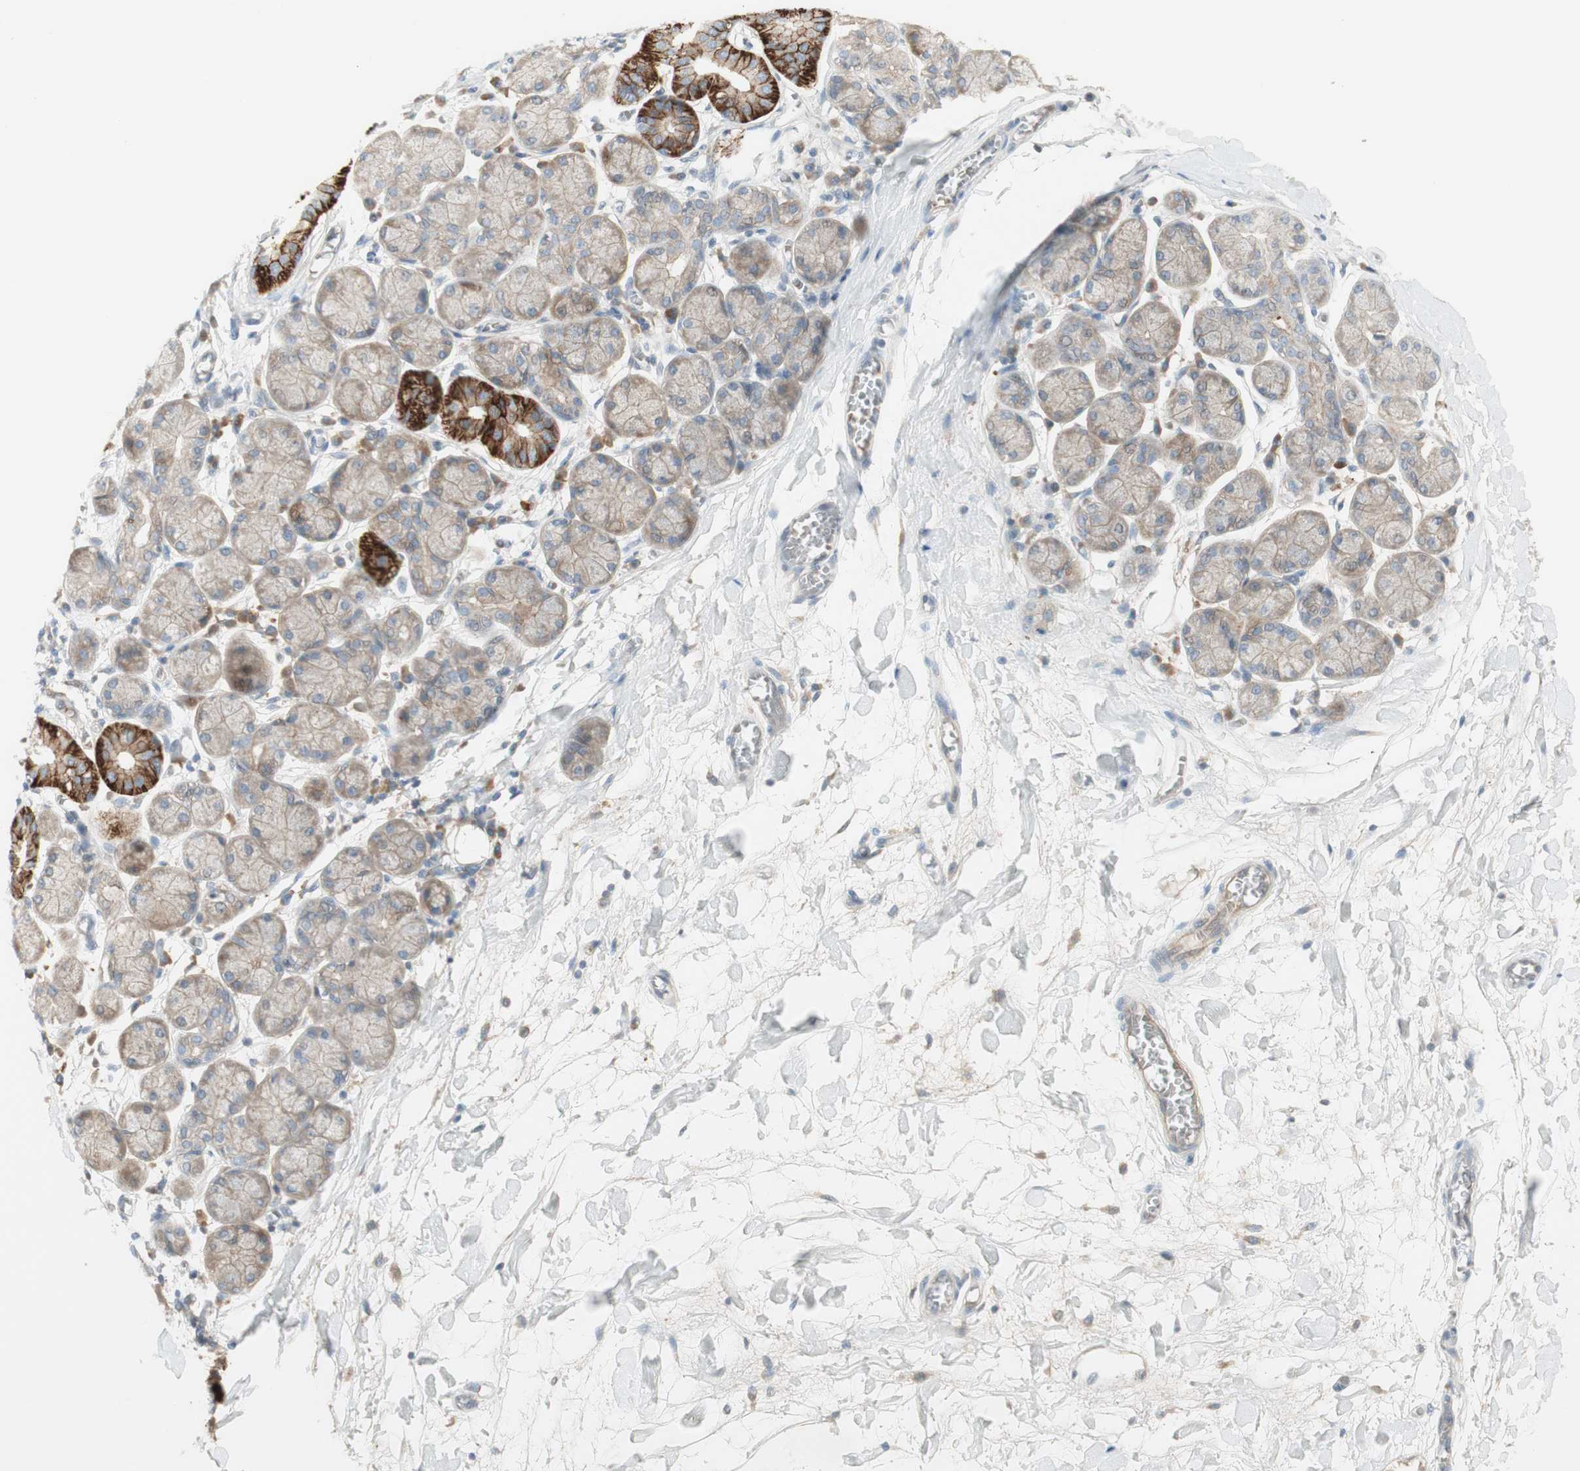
{"staining": {"intensity": "strong", "quantity": "<25%", "location": "cytoplasmic/membranous"}, "tissue": "salivary gland", "cell_type": "Glandular cells", "image_type": "normal", "snomed": [{"axis": "morphology", "description": "Normal tissue, NOS"}, {"axis": "topography", "description": "Salivary gland"}], "caption": "Glandular cells show strong cytoplasmic/membranous staining in about <25% of cells in unremarkable salivary gland.", "gene": "PTGER4", "patient": {"sex": "female", "age": 24}}